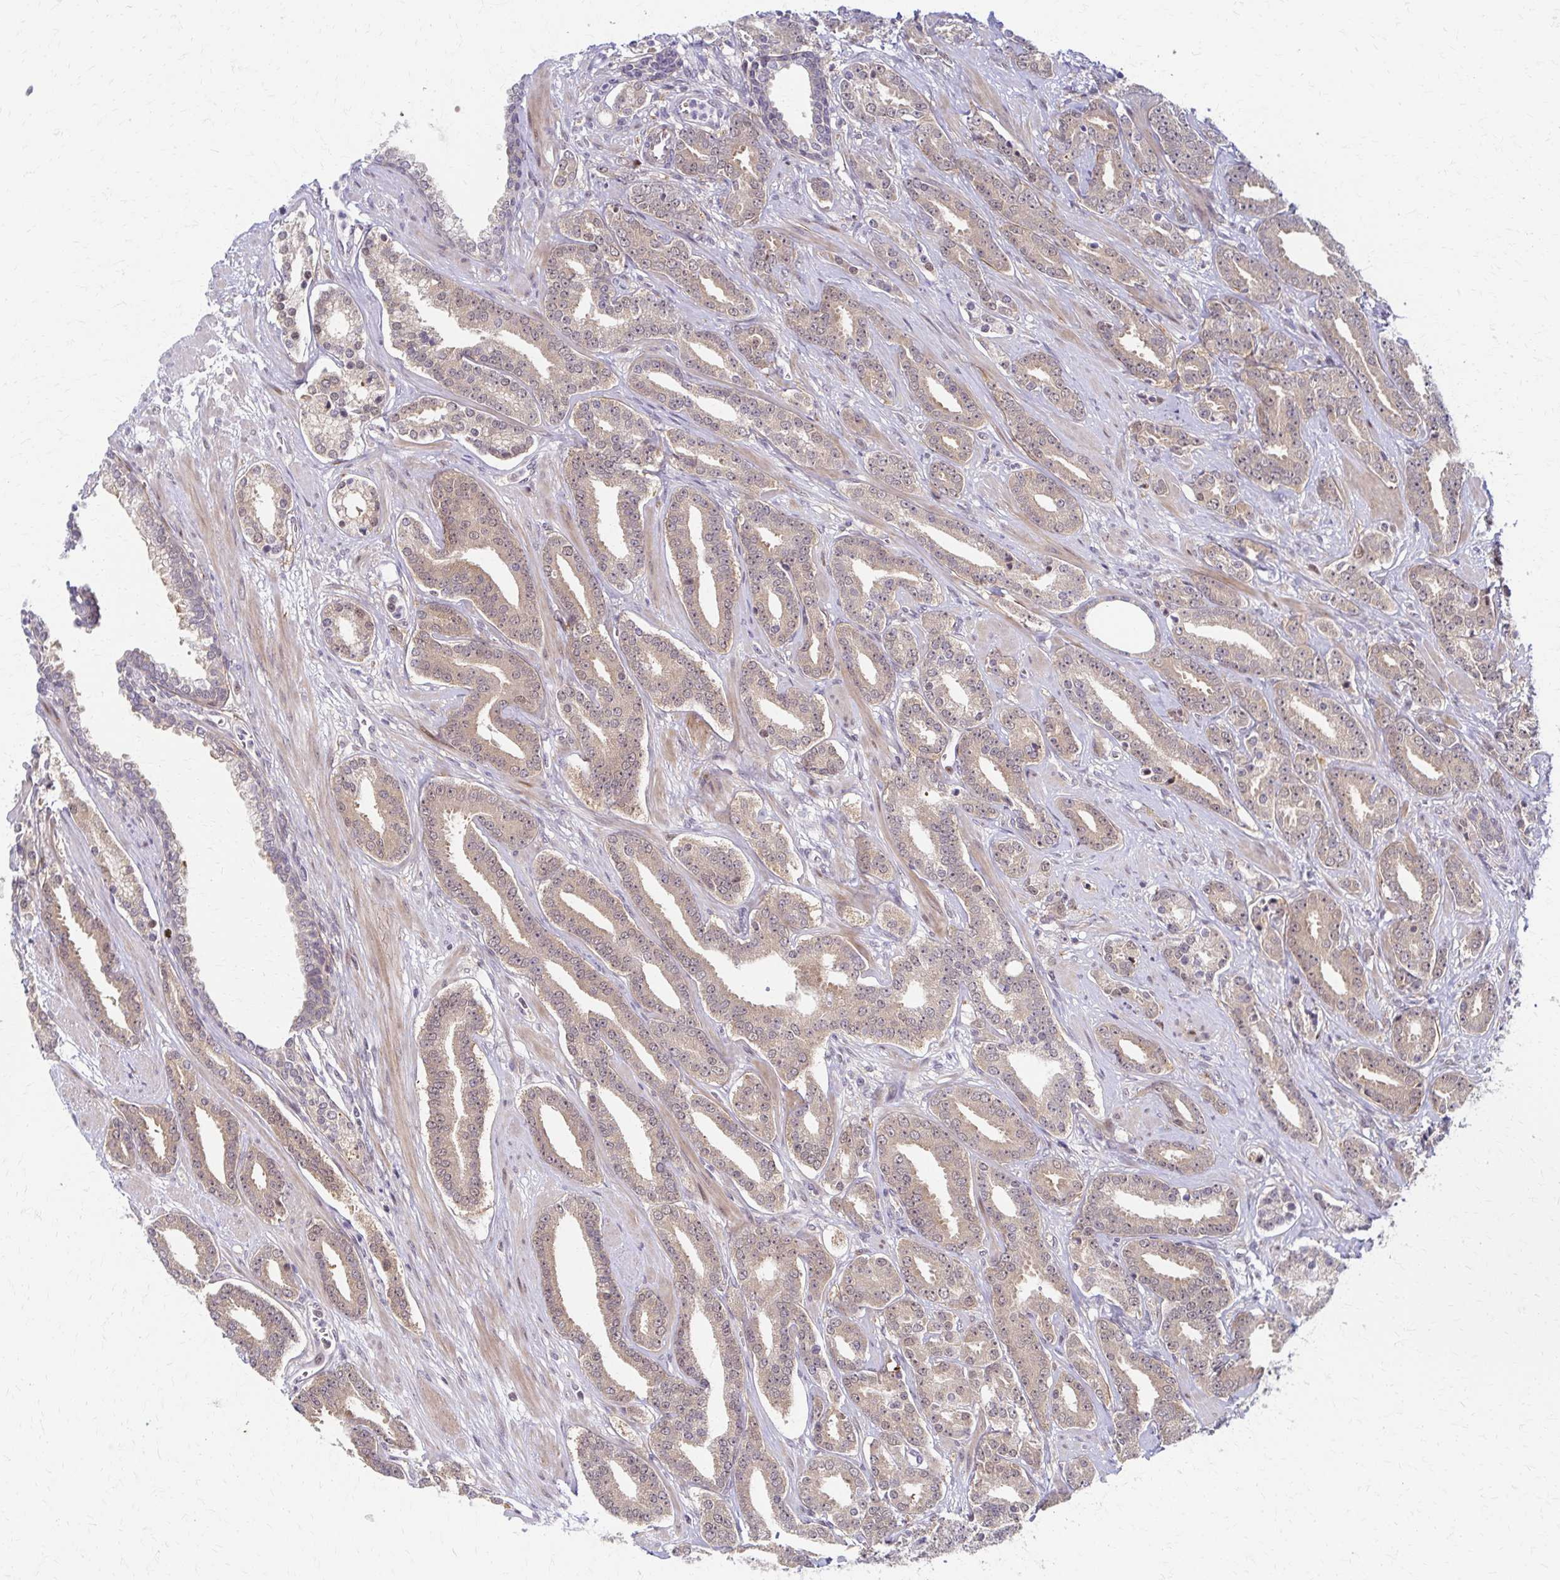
{"staining": {"intensity": "weak", "quantity": ">75%", "location": "cytoplasmic/membranous"}, "tissue": "prostate cancer", "cell_type": "Tumor cells", "image_type": "cancer", "snomed": [{"axis": "morphology", "description": "Adenocarcinoma, High grade"}, {"axis": "topography", "description": "Prostate"}], "caption": "Prostate cancer was stained to show a protein in brown. There is low levels of weak cytoplasmic/membranous staining in approximately >75% of tumor cells.", "gene": "PSMD7", "patient": {"sex": "male", "age": 60}}